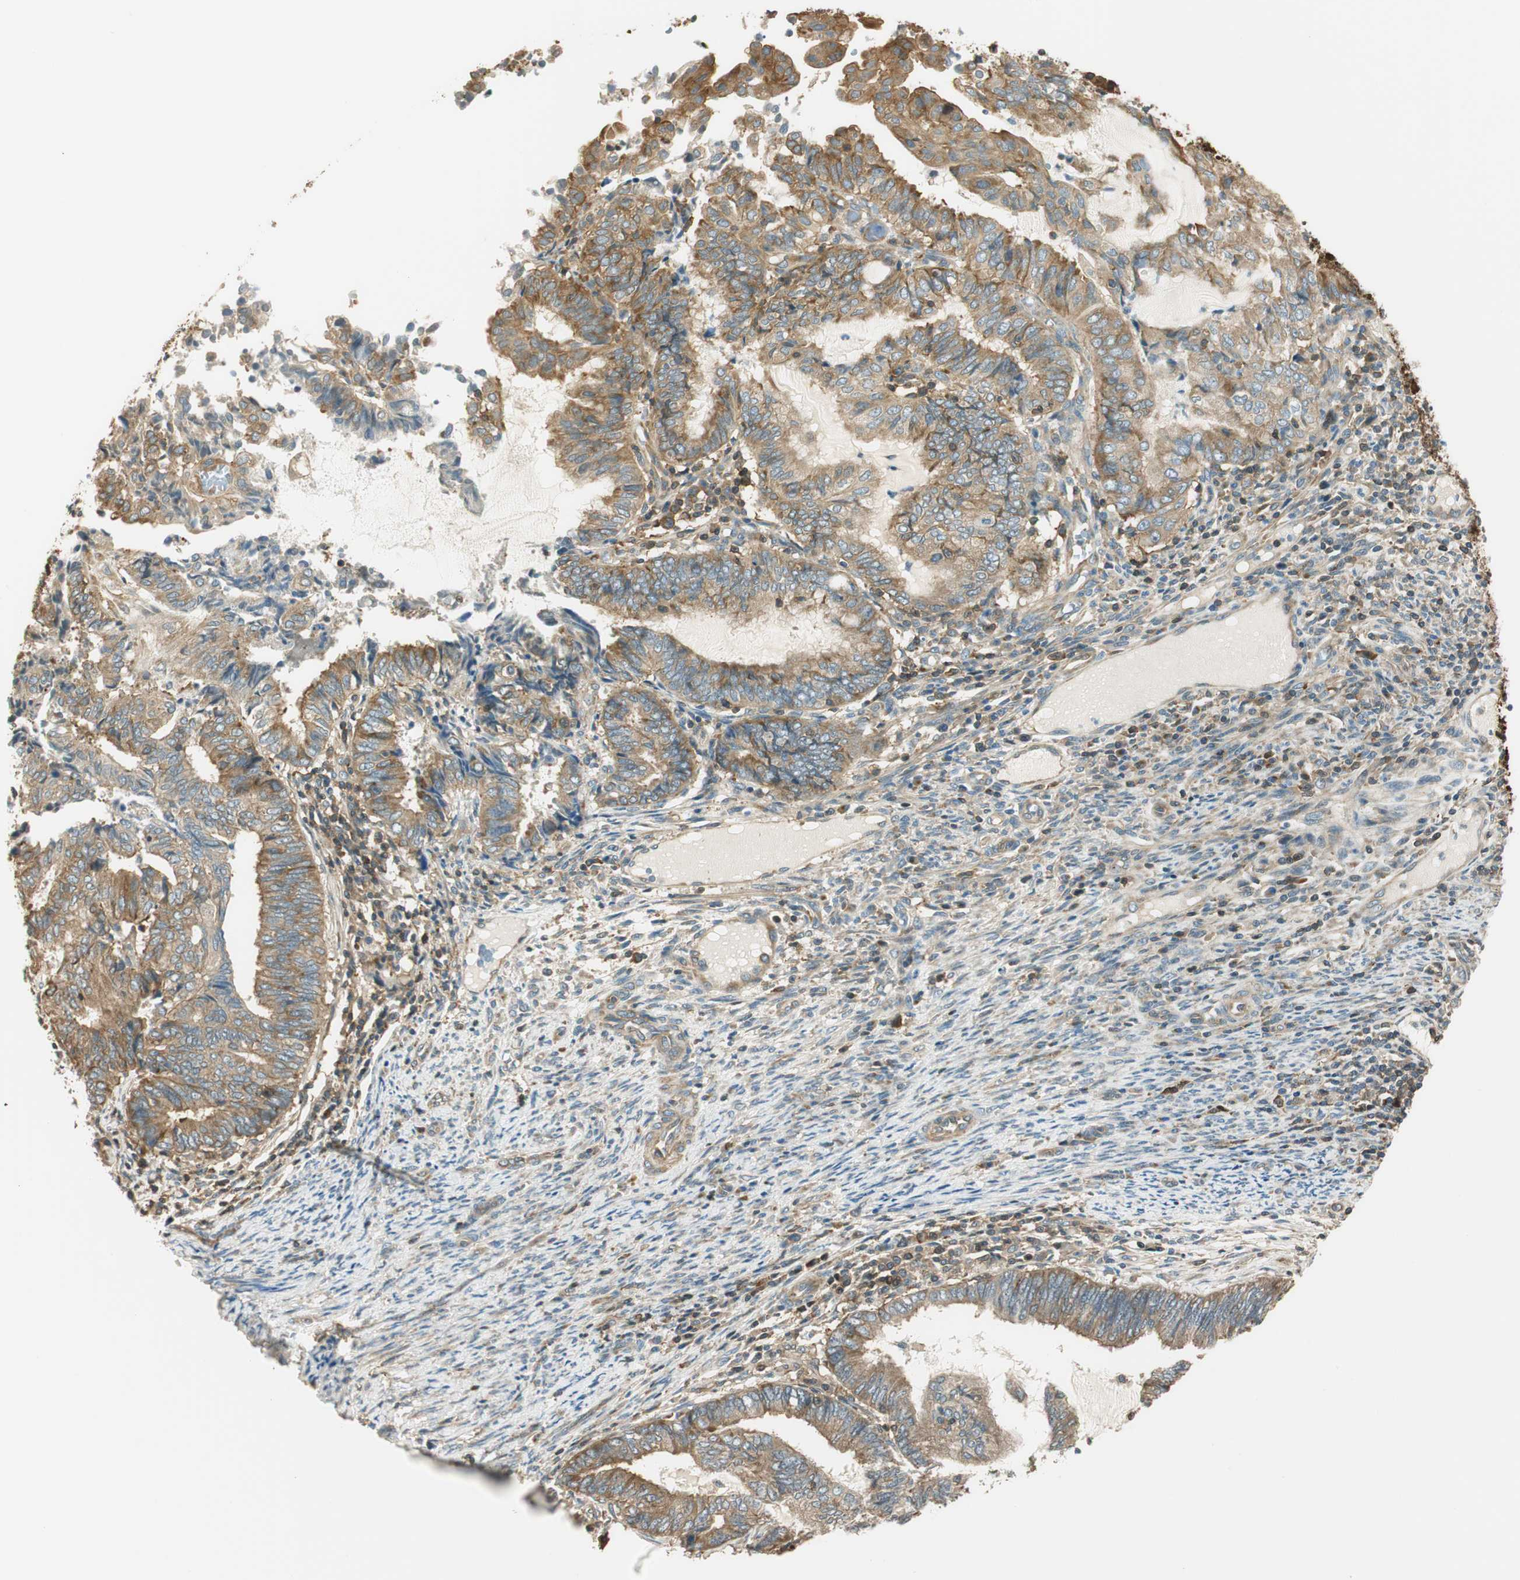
{"staining": {"intensity": "moderate", "quantity": "25%-75%", "location": "cytoplasmic/membranous"}, "tissue": "endometrial cancer", "cell_type": "Tumor cells", "image_type": "cancer", "snomed": [{"axis": "morphology", "description": "Adenocarcinoma, NOS"}, {"axis": "topography", "description": "Uterus"}, {"axis": "topography", "description": "Endometrium"}], "caption": "Approximately 25%-75% of tumor cells in endometrial adenocarcinoma exhibit moderate cytoplasmic/membranous protein expression as visualized by brown immunohistochemical staining.", "gene": "PI4K2B", "patient": {"sex": "female", "age": 70}}